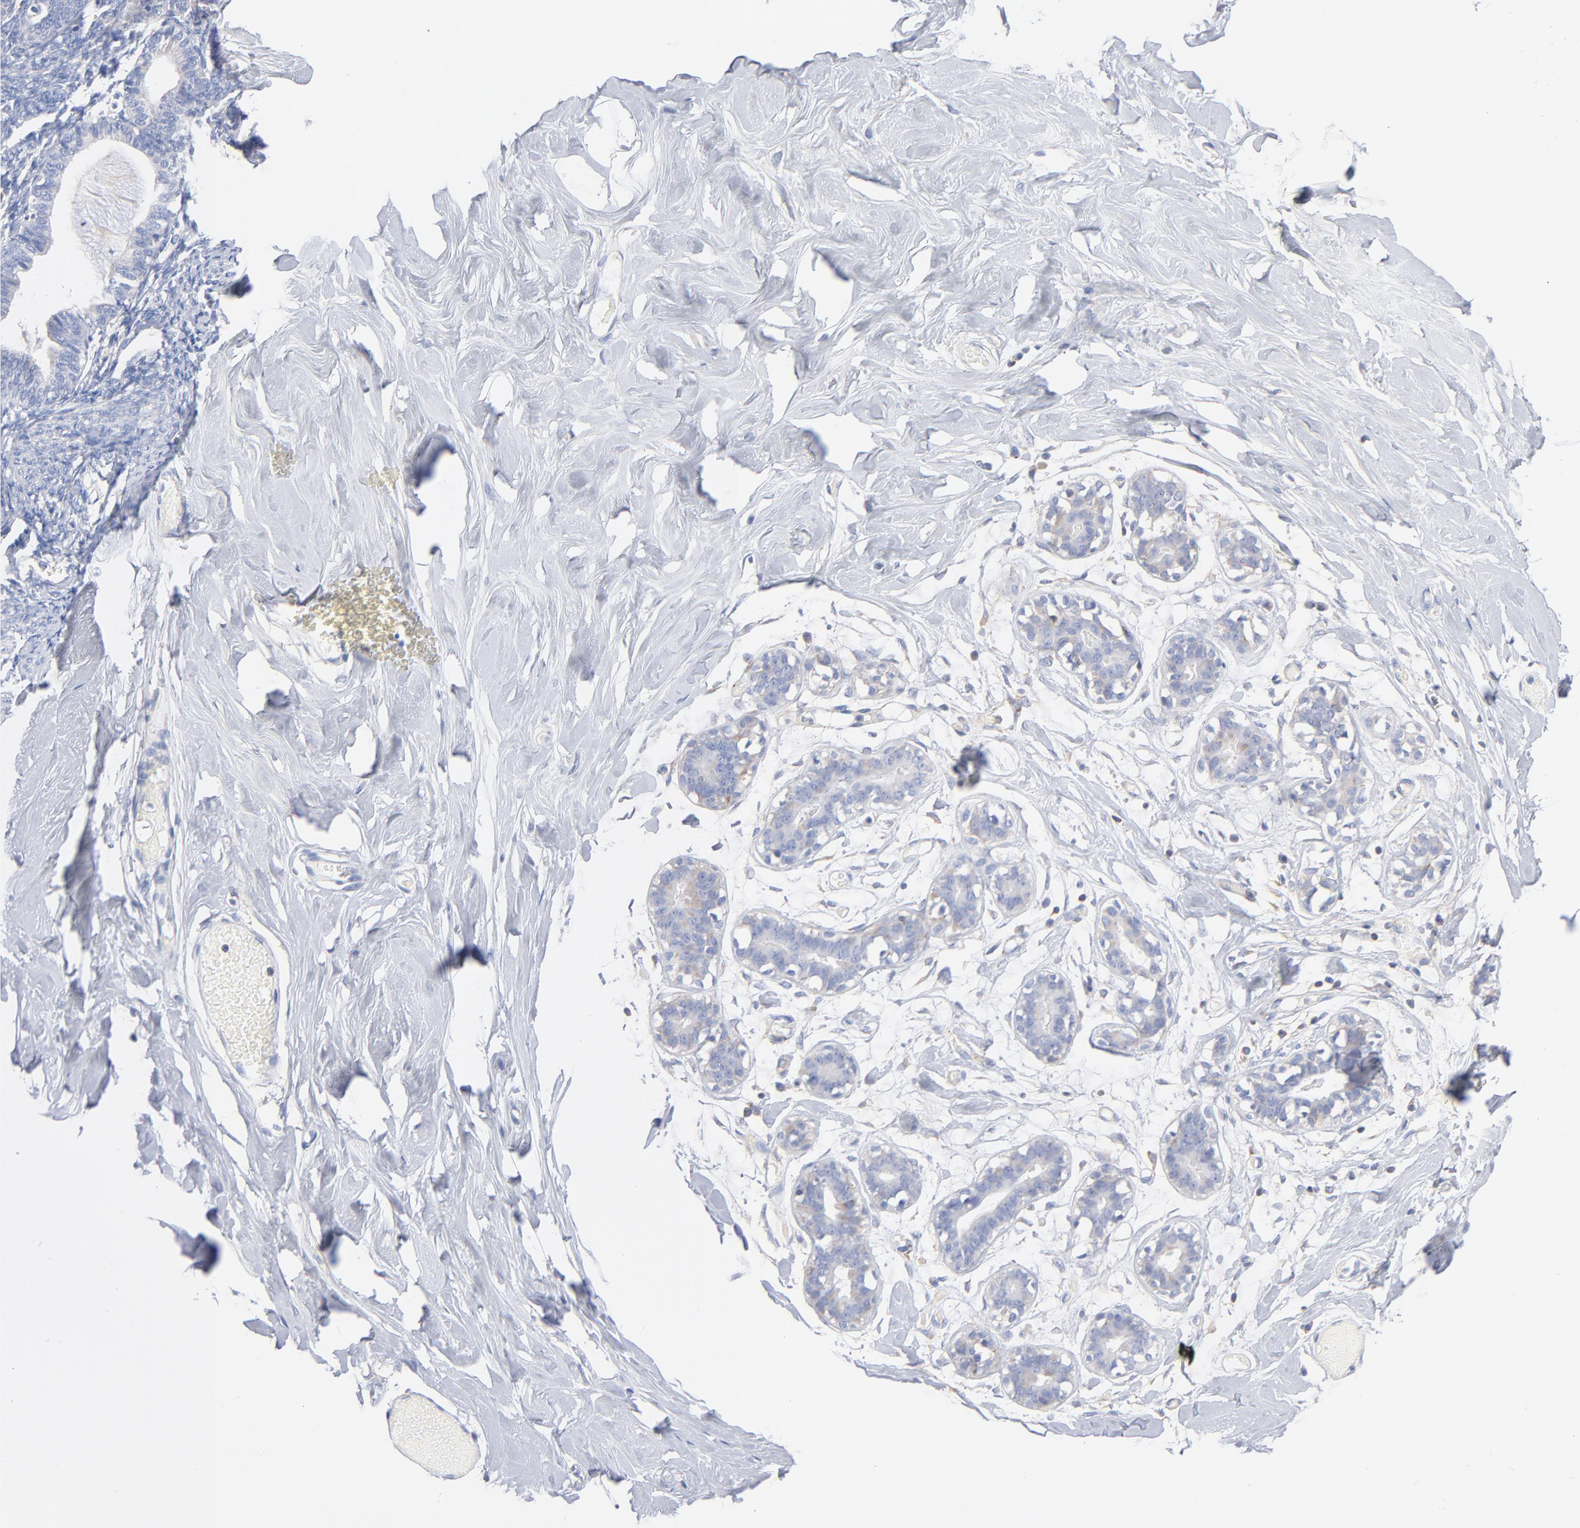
{"staining": {"intensity": "negative", "quantity": "none", "location": "none"}, "tissue": "breast", "cell_type": "Adipocytes", "image_type": "normal", "snomed": [{"axis": "morphology", "description": "Normal tissue, NOS"}, {"axis": "topography", "description": "Breast"}, {"axis": "topography", "description": "Soft tissue"}], "caption": "Human breast stained for a protein using immunohistochemistry reveals no positivity in adipocytes.", "gene": "SEPTIN11", "patient": {"sex": "female", "age": 25}}